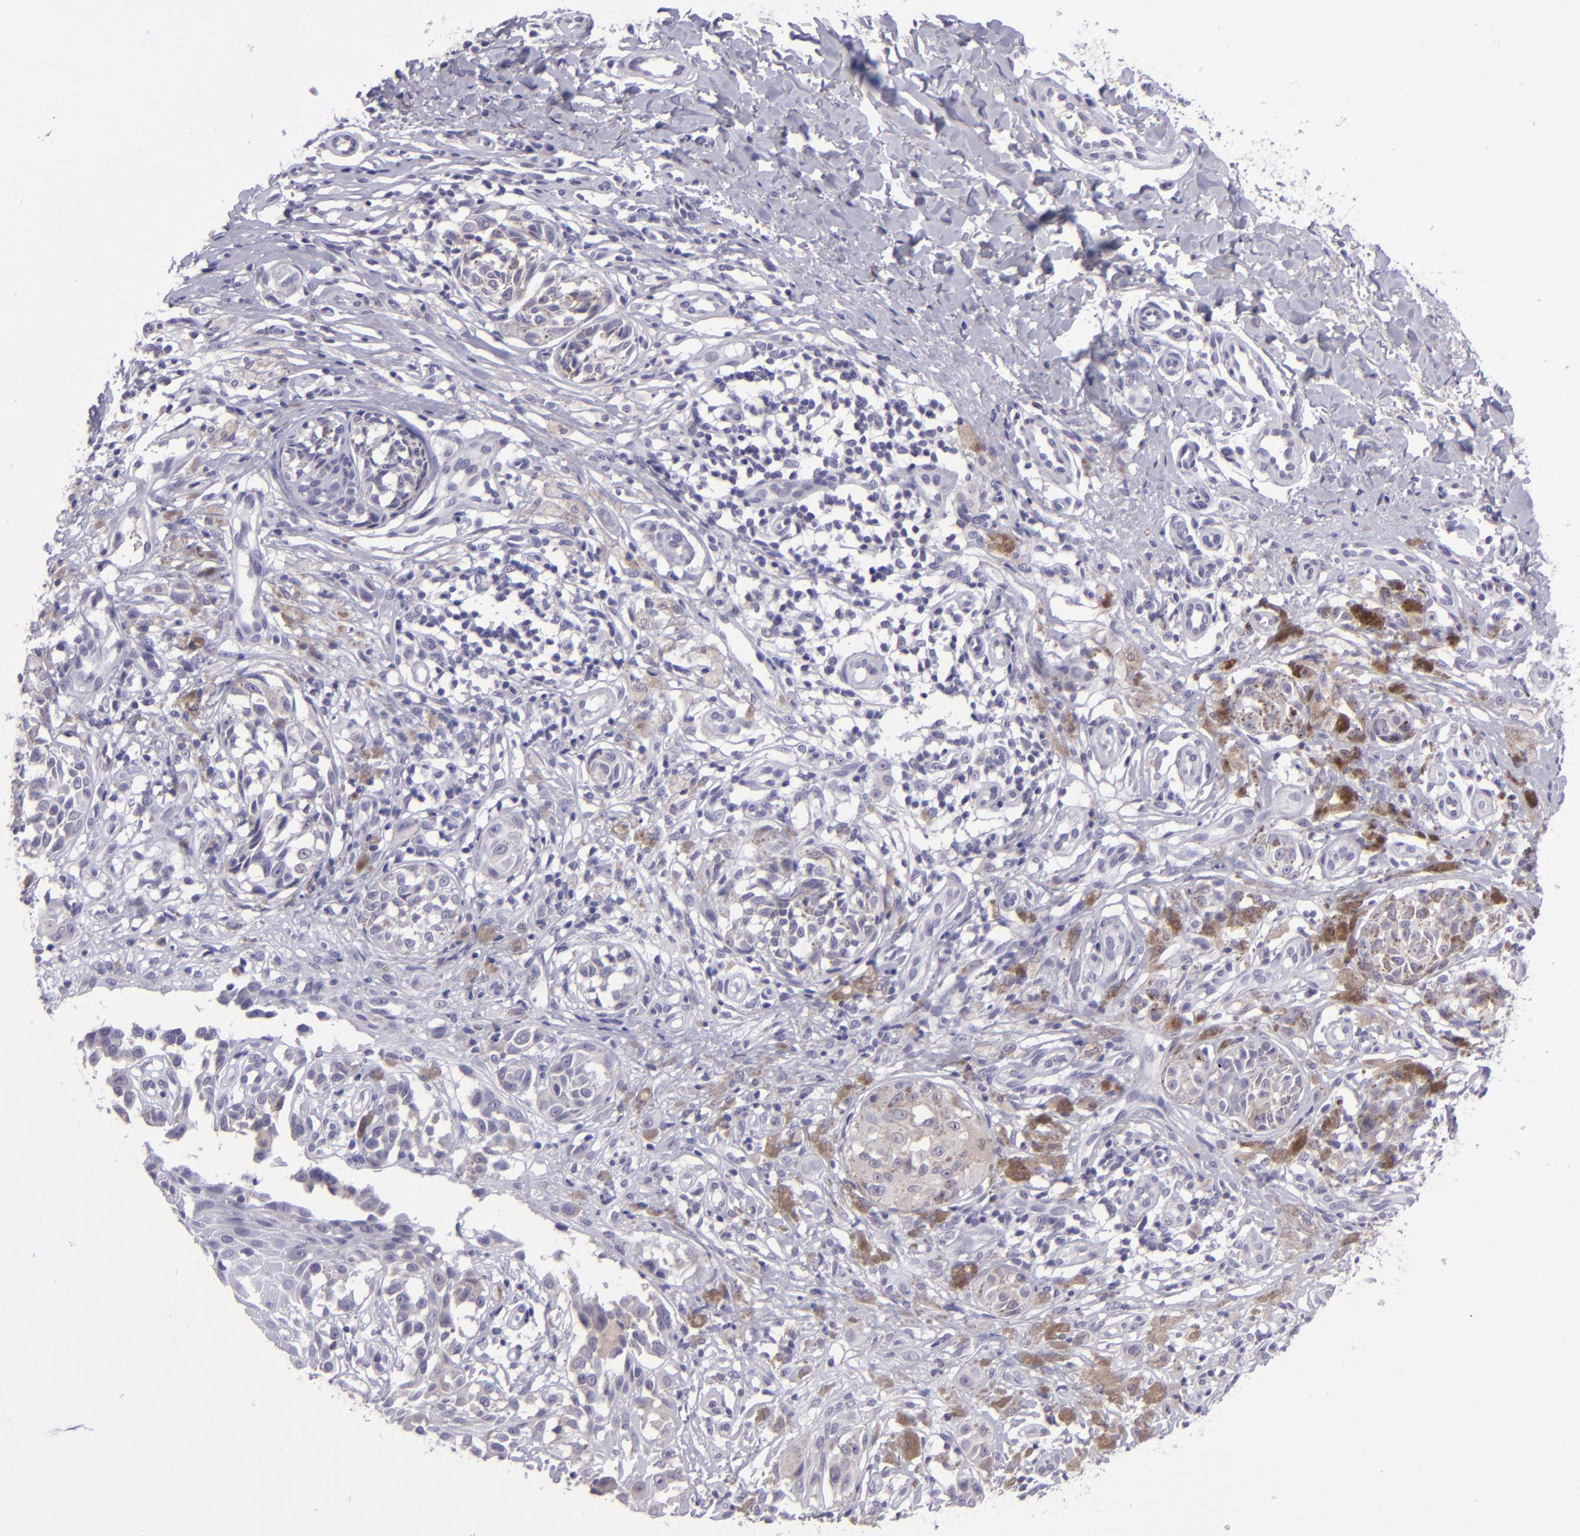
{"staining": {"intensity": "negative", "quantity": "none", "location": "none"}, "tissue": "melanoma", "cell_type": "Tumor cells", "image_type": "cancer", "snomed": [{"axis": "morphology", "description": "Malignant melanoma, NOS"}, {"axis": "topography", "description": "Skin"}], "caption": "DAB immunohistochemical staining of human malignant melanoma demonstrates no significant staining in tumor cells. (Immunohistochemistry, brightfield microscopy, high magnification).", "gene": "POU2F2", "patient": {"sex": "male", "age": 67}}